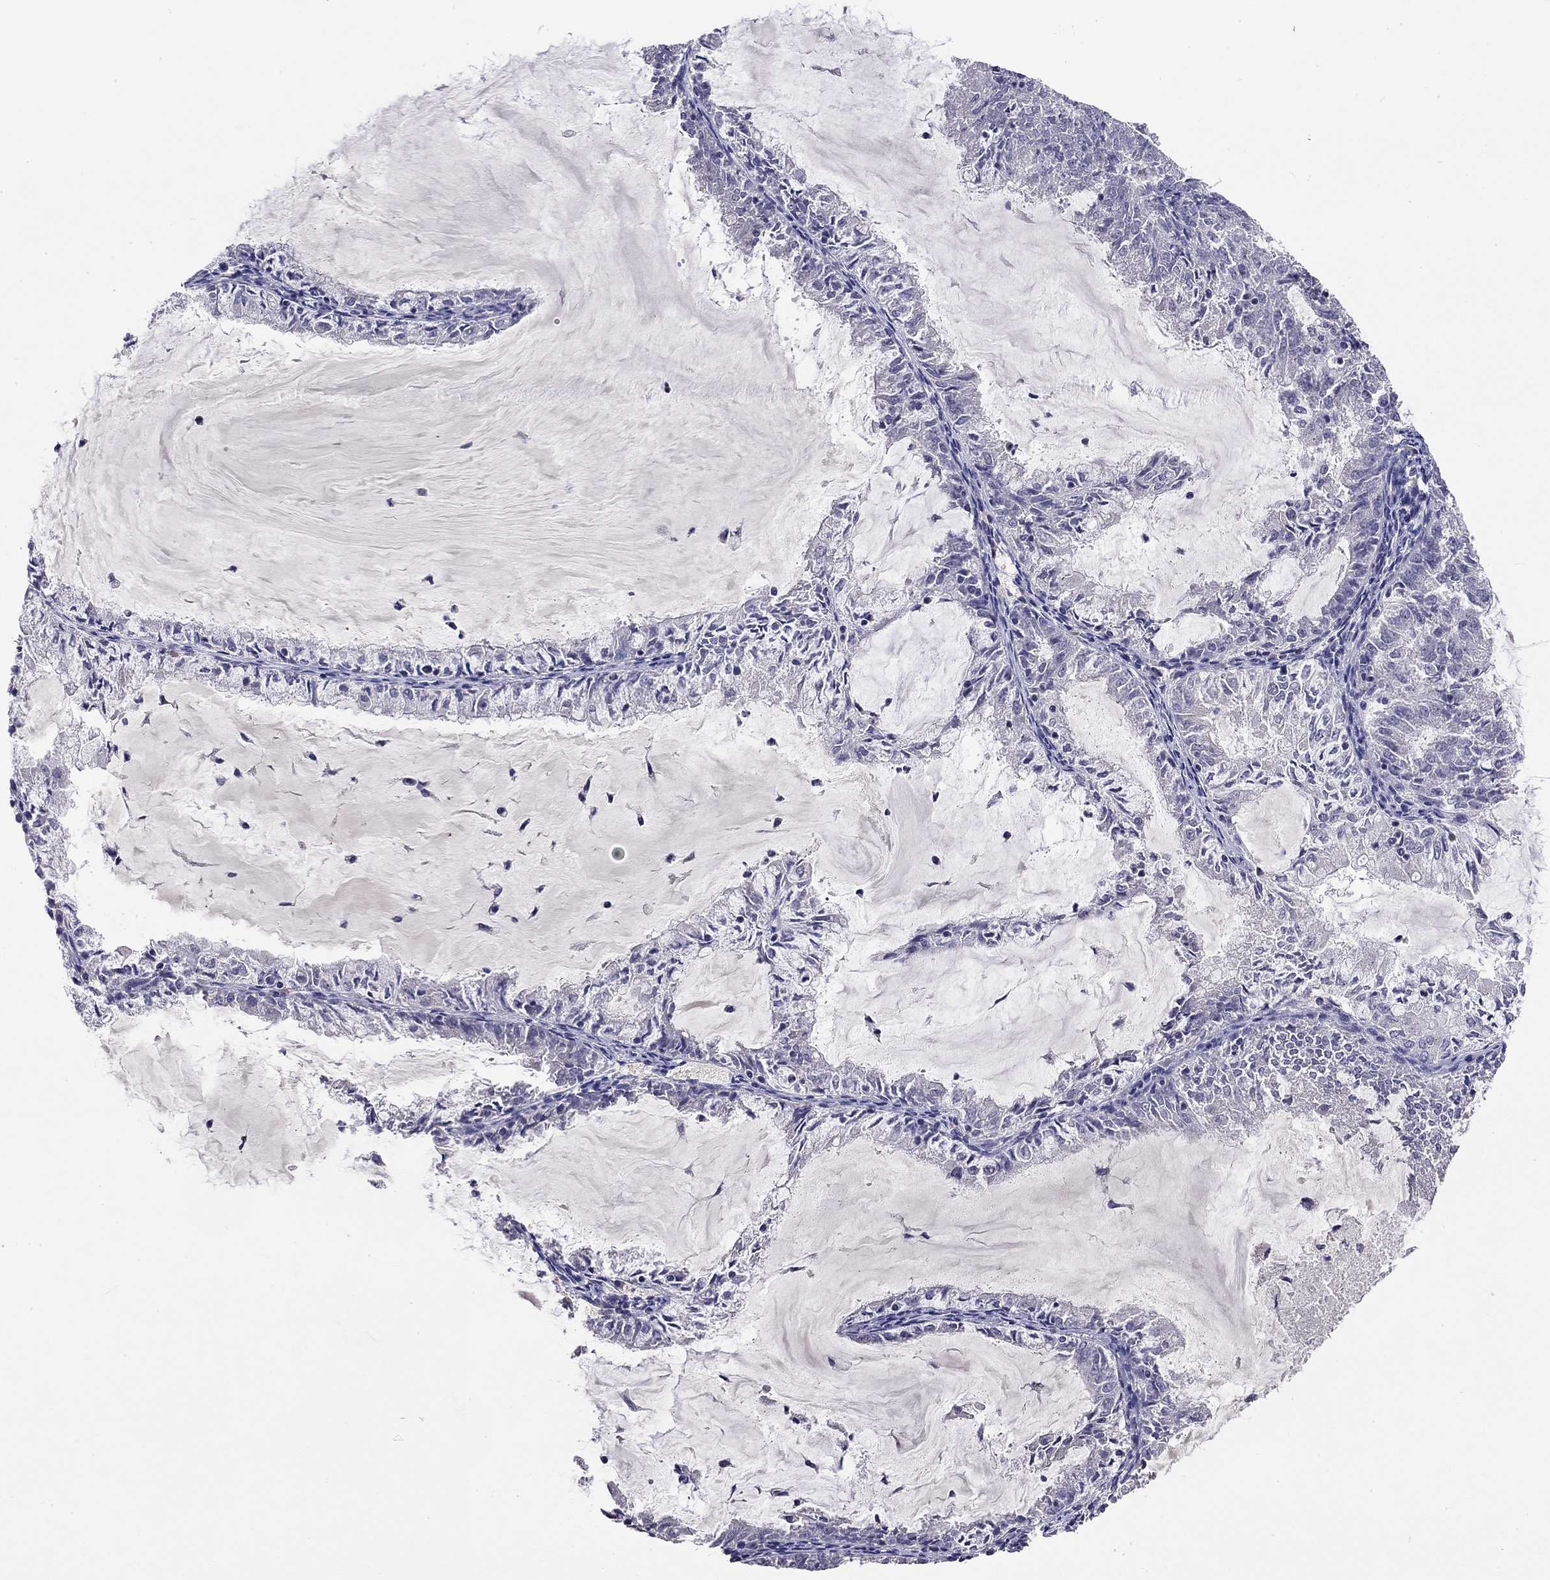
{"staining": {"intensity": "negative", "quantity": "none", "location": "none"}, "tissue": "endometrial cancer", "cell_type": "Tumor cells", "image_type": "cancer", "snomed": [{"axis": "morphology", "description": "Adenocarcinoma, NOS"}, {"axis": "topography", "description": "Endometrium"}], "caption": "Tumor cells are negative for brown protein staining in endometrial cancer.", "gene": "WNK3", "patient": {"sex": "female", "age": 57}}